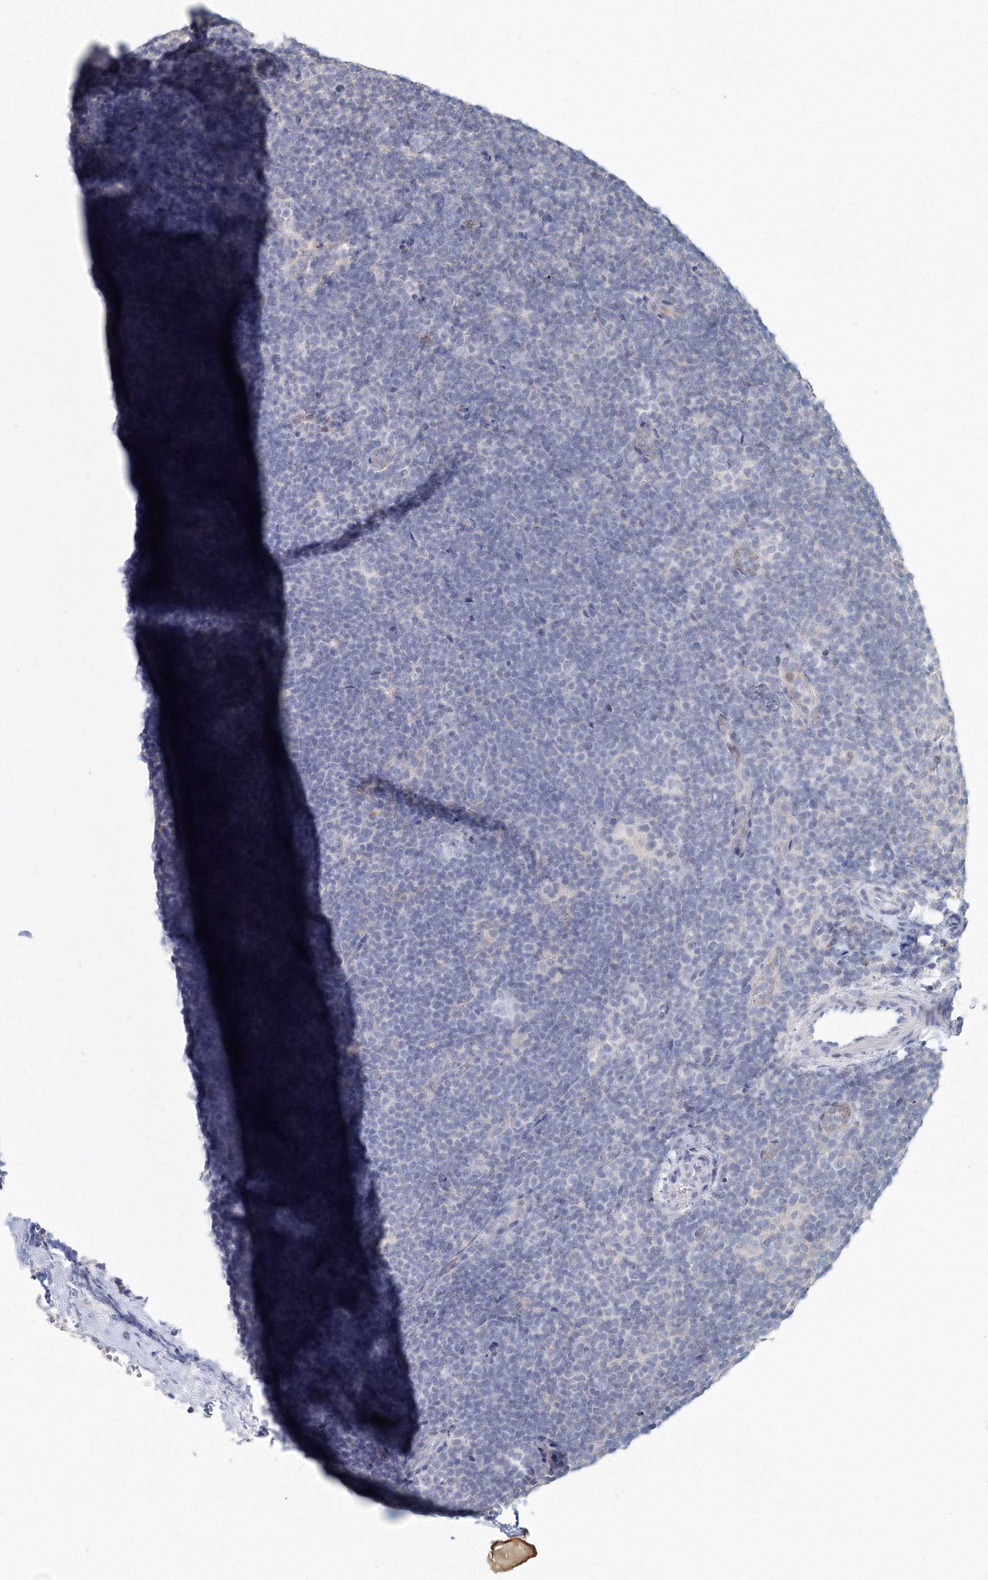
{"staining": {"intensity": "negative", "quantity": "none", "location": "none"}, "tissue": "lymphoma", "cell_type": "Tumor cells", "image_type": "cancer", "snomed": [{"axis": "morphology", "description": "Hodgkin's disease, NOS"}, {"axis": "topography", "description": "Lymph node"}], "caption": "Immunohistochemistry histopathology image of human lymphoma stained for a protein (brown), which demonstrates no positivity in tumor cells. (Stains: DAB (3,3'-diaminobenzidine) immunohistochemistry with hematoxylin counter stain, Microscopy: brightfield microscopy at high magnification).", "gene": "SLC7A7", "patient": {"sex": "female", "age": 57}}